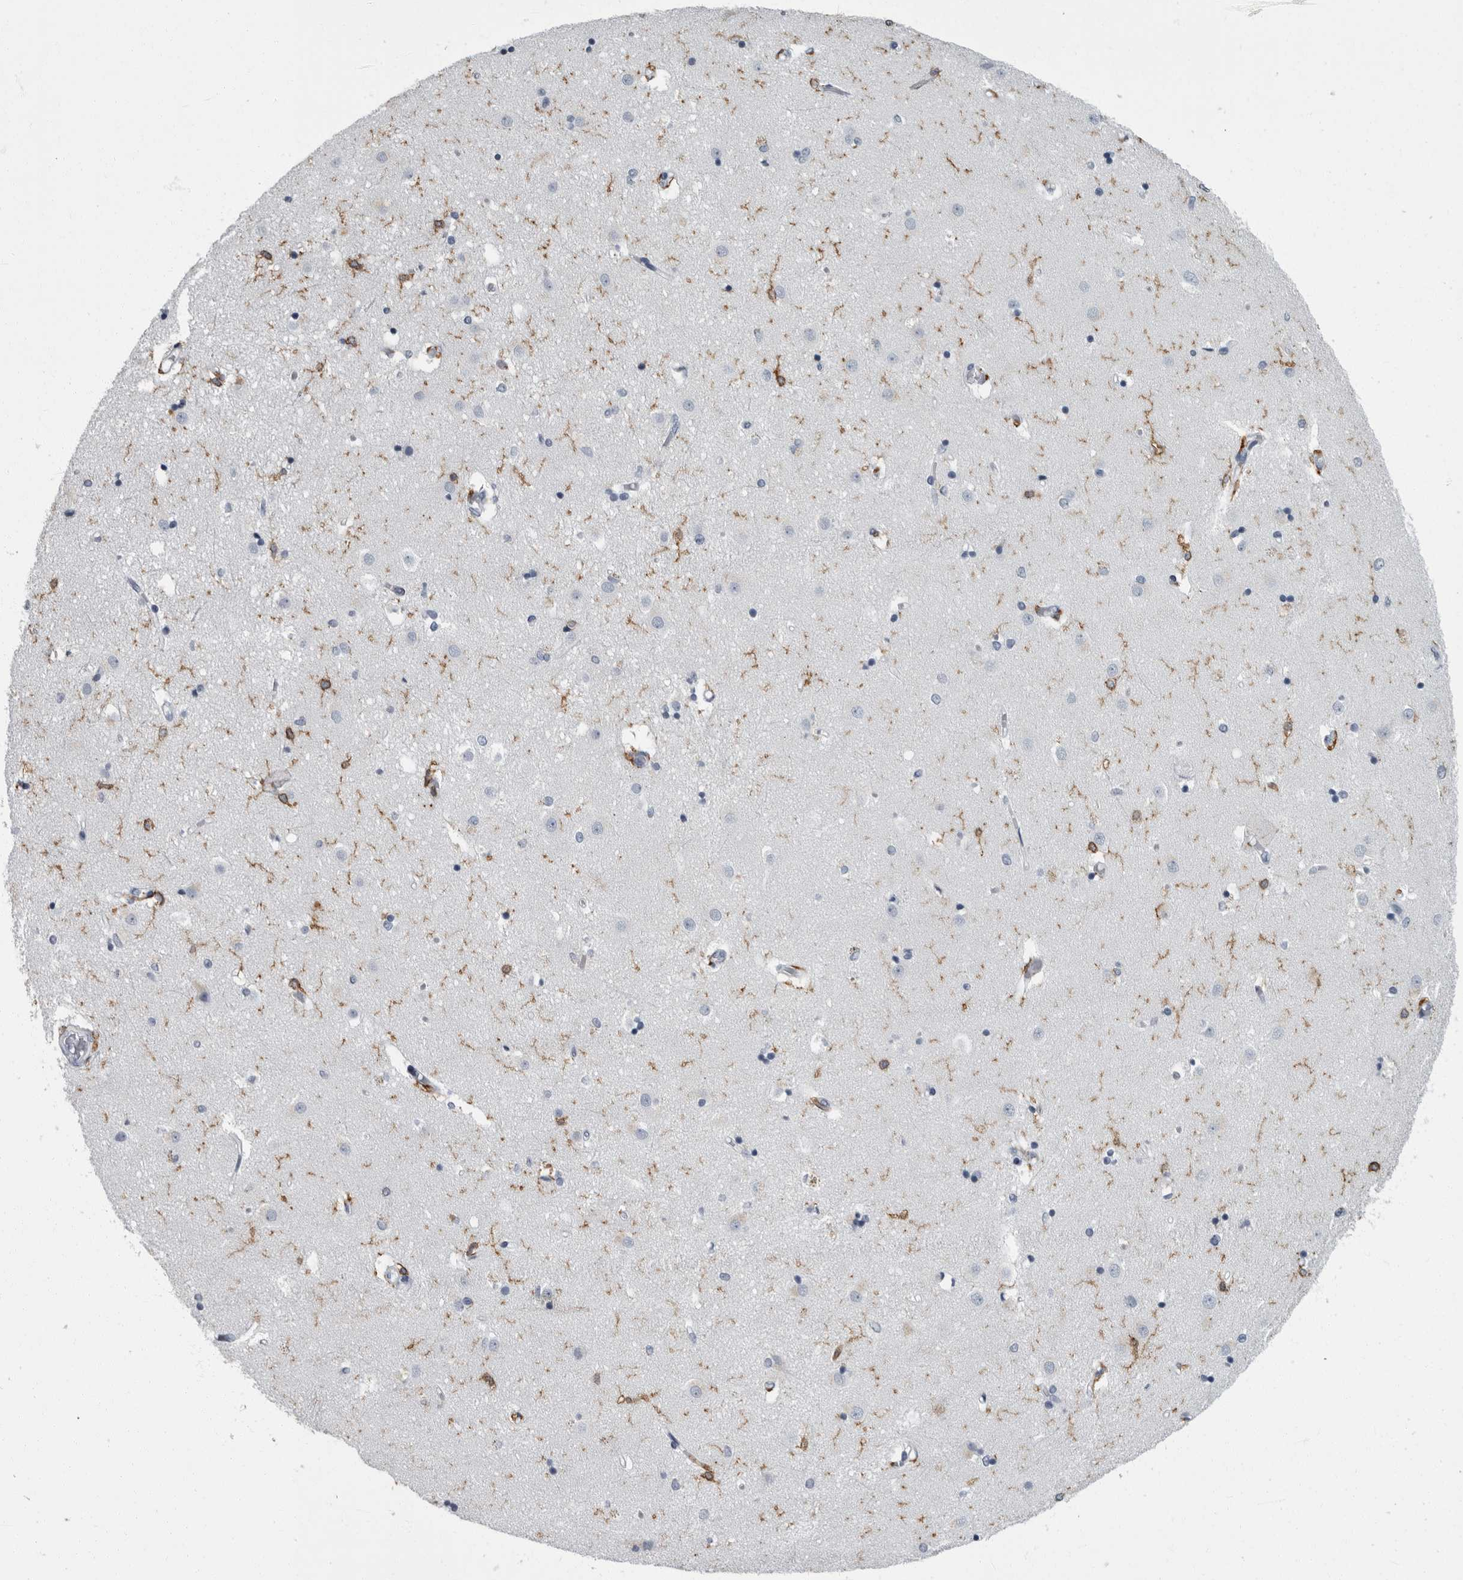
{"staining": {"intensity": "strong", "quantity": "<25%", "location": "cytoplasmic/membranous"}, "tissue": "caudate", "cell_type": "Glial cells", "image_type": "normal", "snomed": [{"axis": "morphology", "description": "Normal tissue, NOS"}, {"axis": "topography", "description": "Lateral ventricle wall"}], "caption": "Protein staining exhibits strong cytoplasmic/membranous expression in approximately <25% of glial cells in normal caudate.", "gene": "FCER1G", "patient": {"sex": "male", "age": 45}}